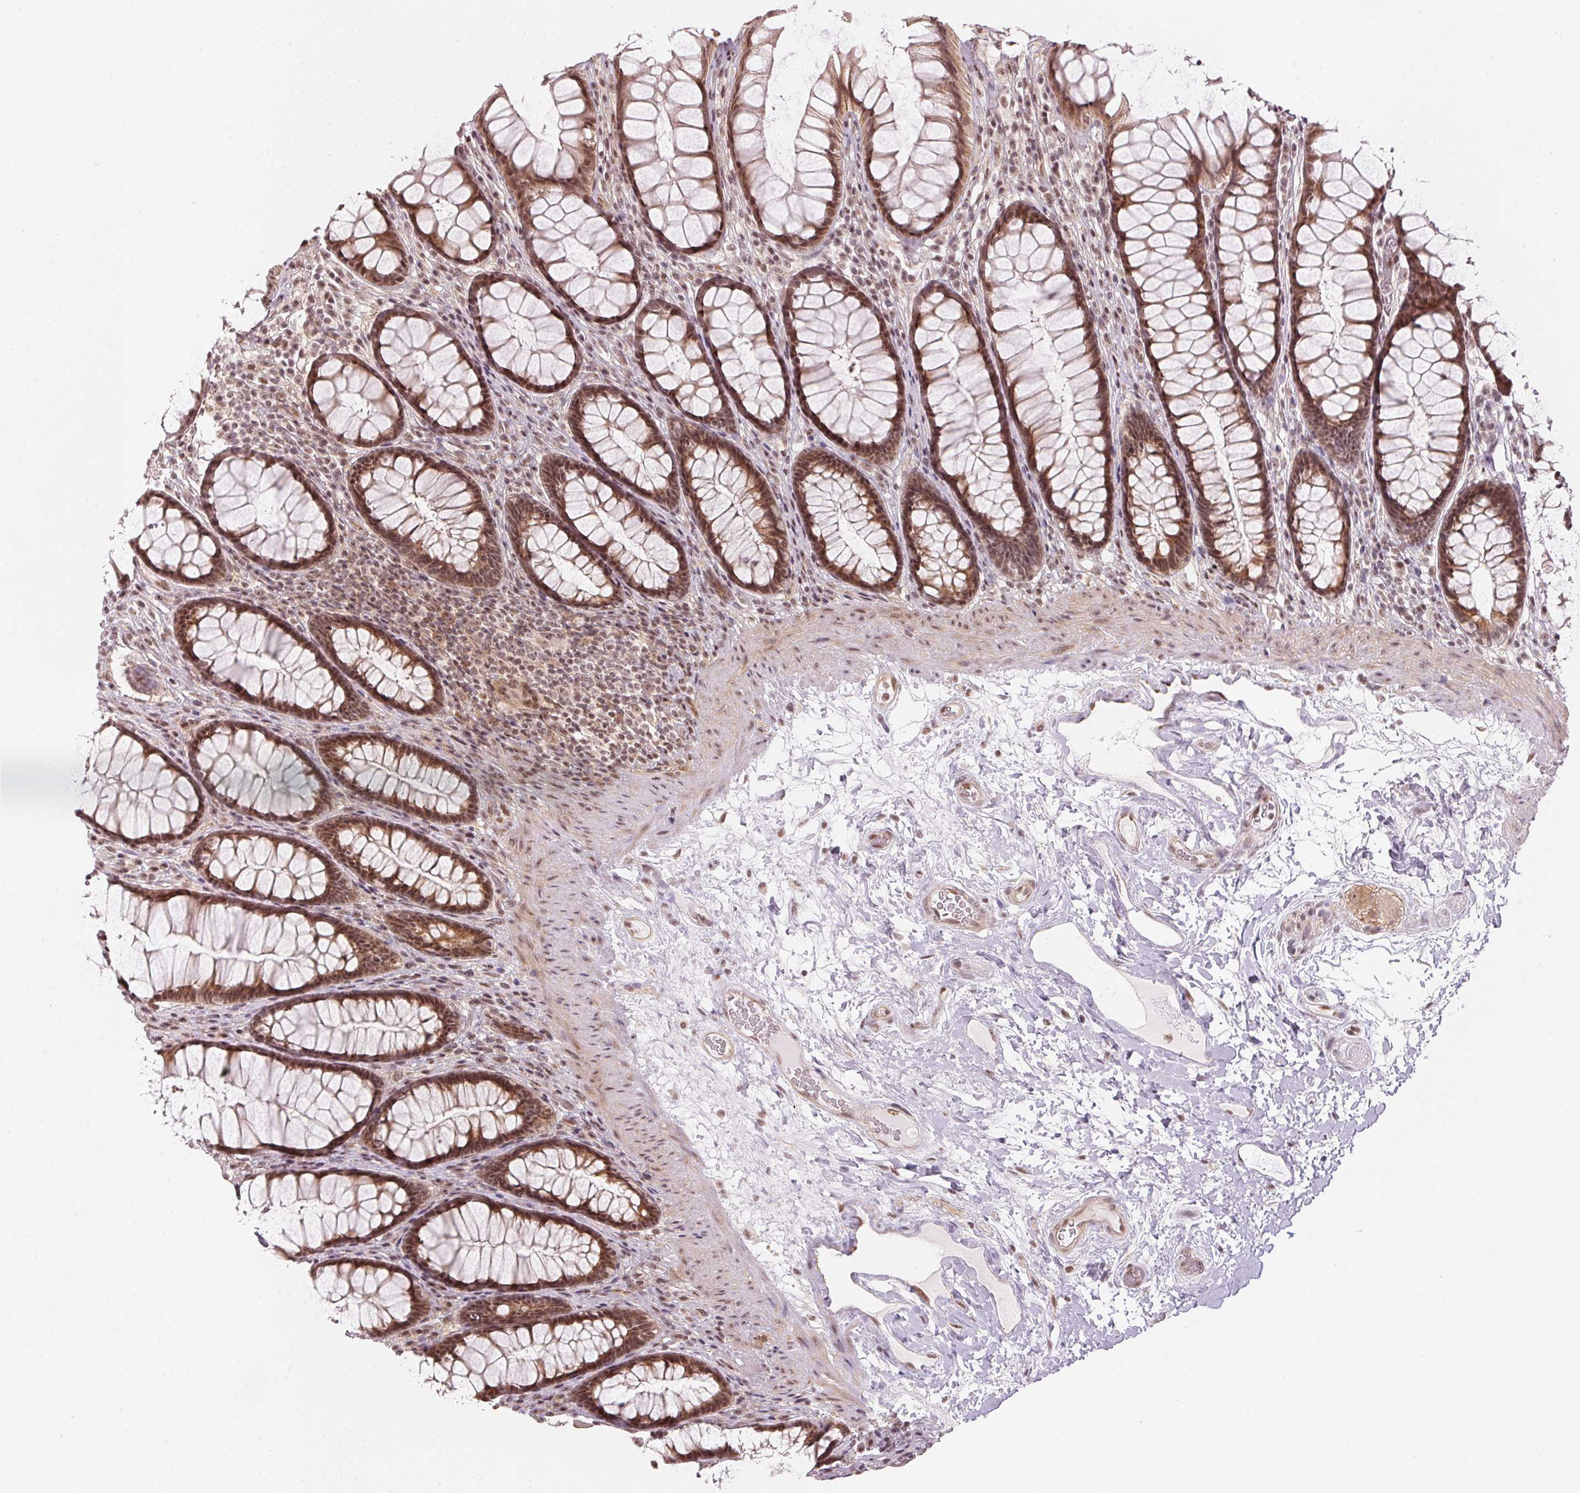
{"staining": {"intensity": "moderate", "quantity": ">75%", "location": "cytoplasmic/membranous,nuclear"}, "tissue": "rectum", "cell_type": "Glandular cells", "image_type": "normal", "snomed": [{"axis": "morphology", "description": "Normal tissue, NOS"}, {"axis": "topography", "description": "Rectum"}], "caption": "Protein expression analysis of unremarkable rectum reveals moderate cytoplasmic/membranous,nuclear expression in approximately >75% of glandular cells. The staining was performed using DAB, with brown indicating positive protein expression. Nuclei are stained blue with hematoxylin.", "gene": "KAT6A", "patient": {"sex": "male", "age": 72}}